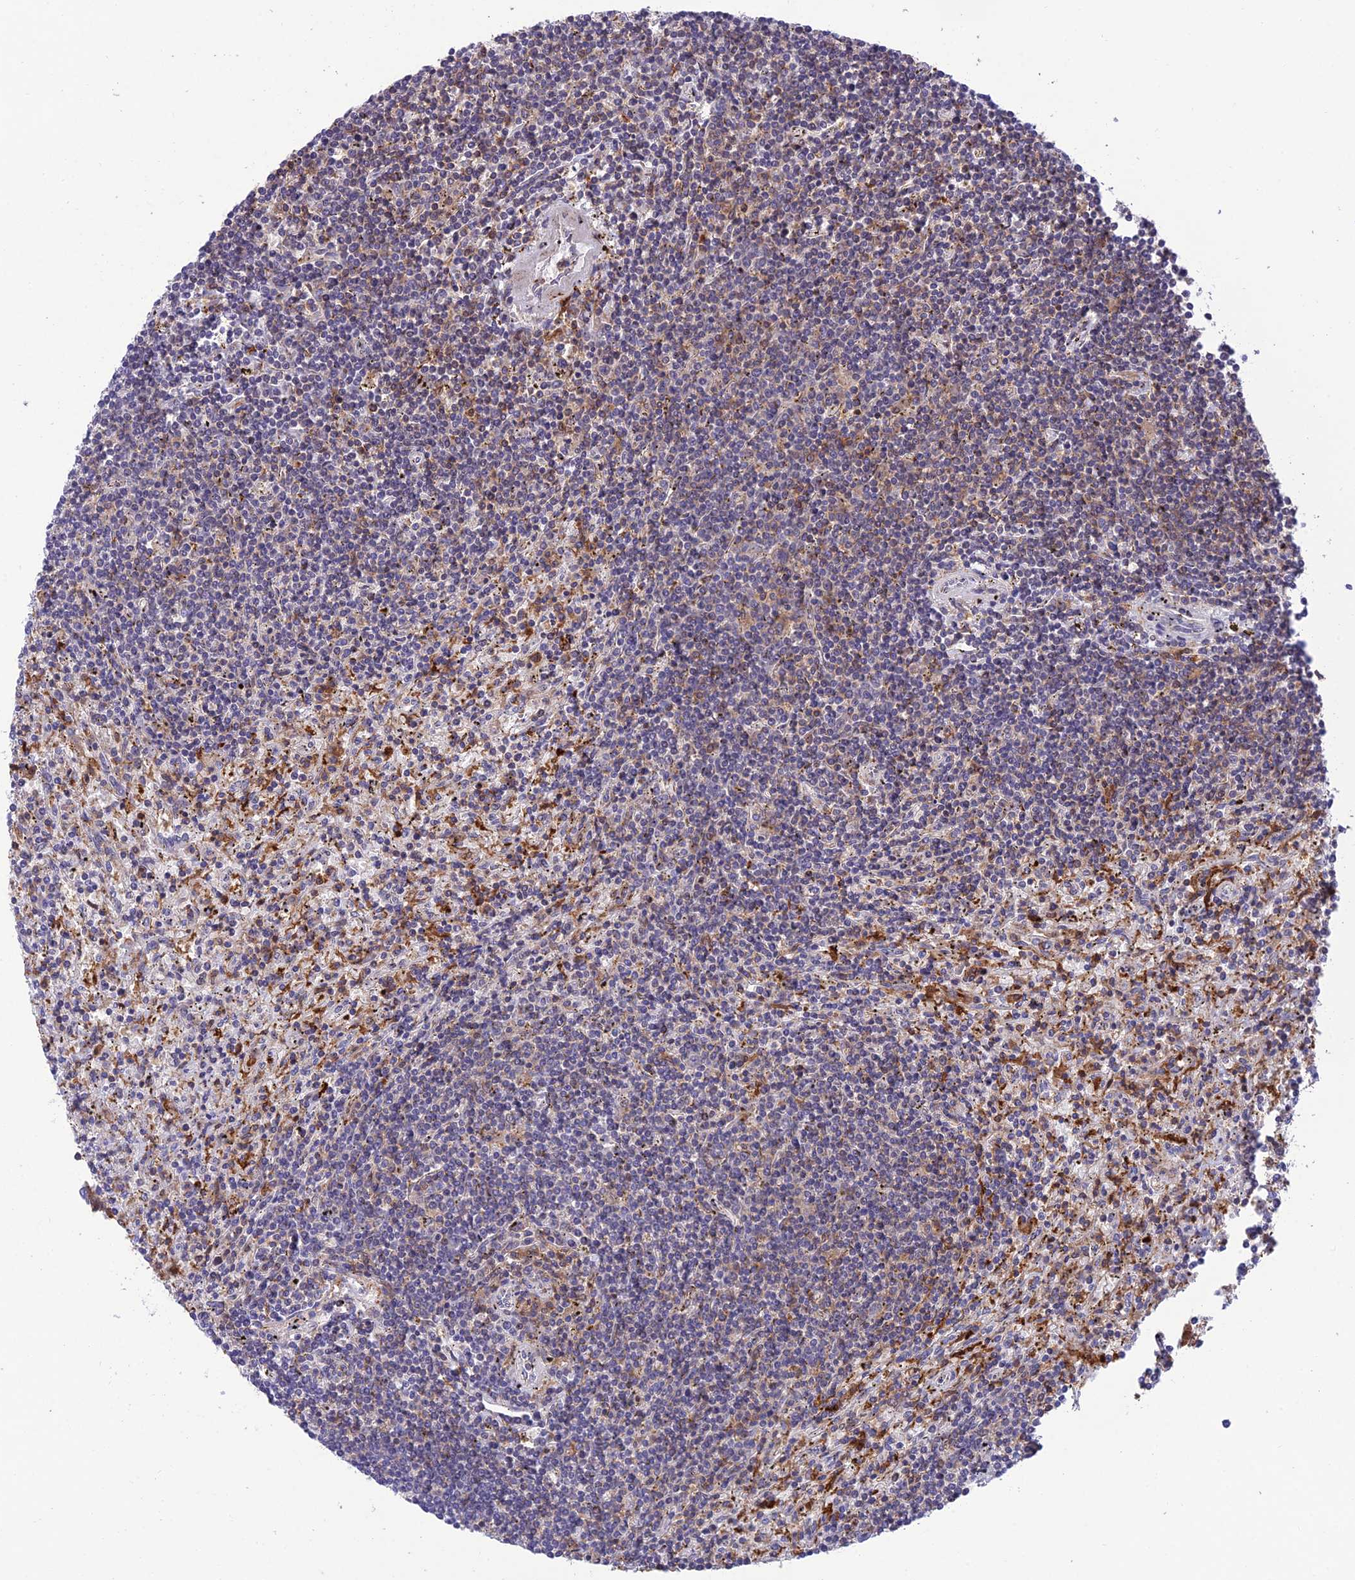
{"staining": {"intensity": "negative", "quantity": "none", "location": "none"}, "tissue": "lymphoma", "cell_type": "Tumor cells", "image_type": "cancer", "snomed": [{"axis": "morphology", "description": "Malignant lymphoma, non-Hodgkin's type, Low grade"}, {"axis": "topography", "description": "Spleen"}], "caption": "This is an immunohistochemistry (IHC) micrograph of human lymphoma. There is no positivity in tumor cells.", "gene": "FAM76A", "patient": {"sex": "male", "age": 76}}